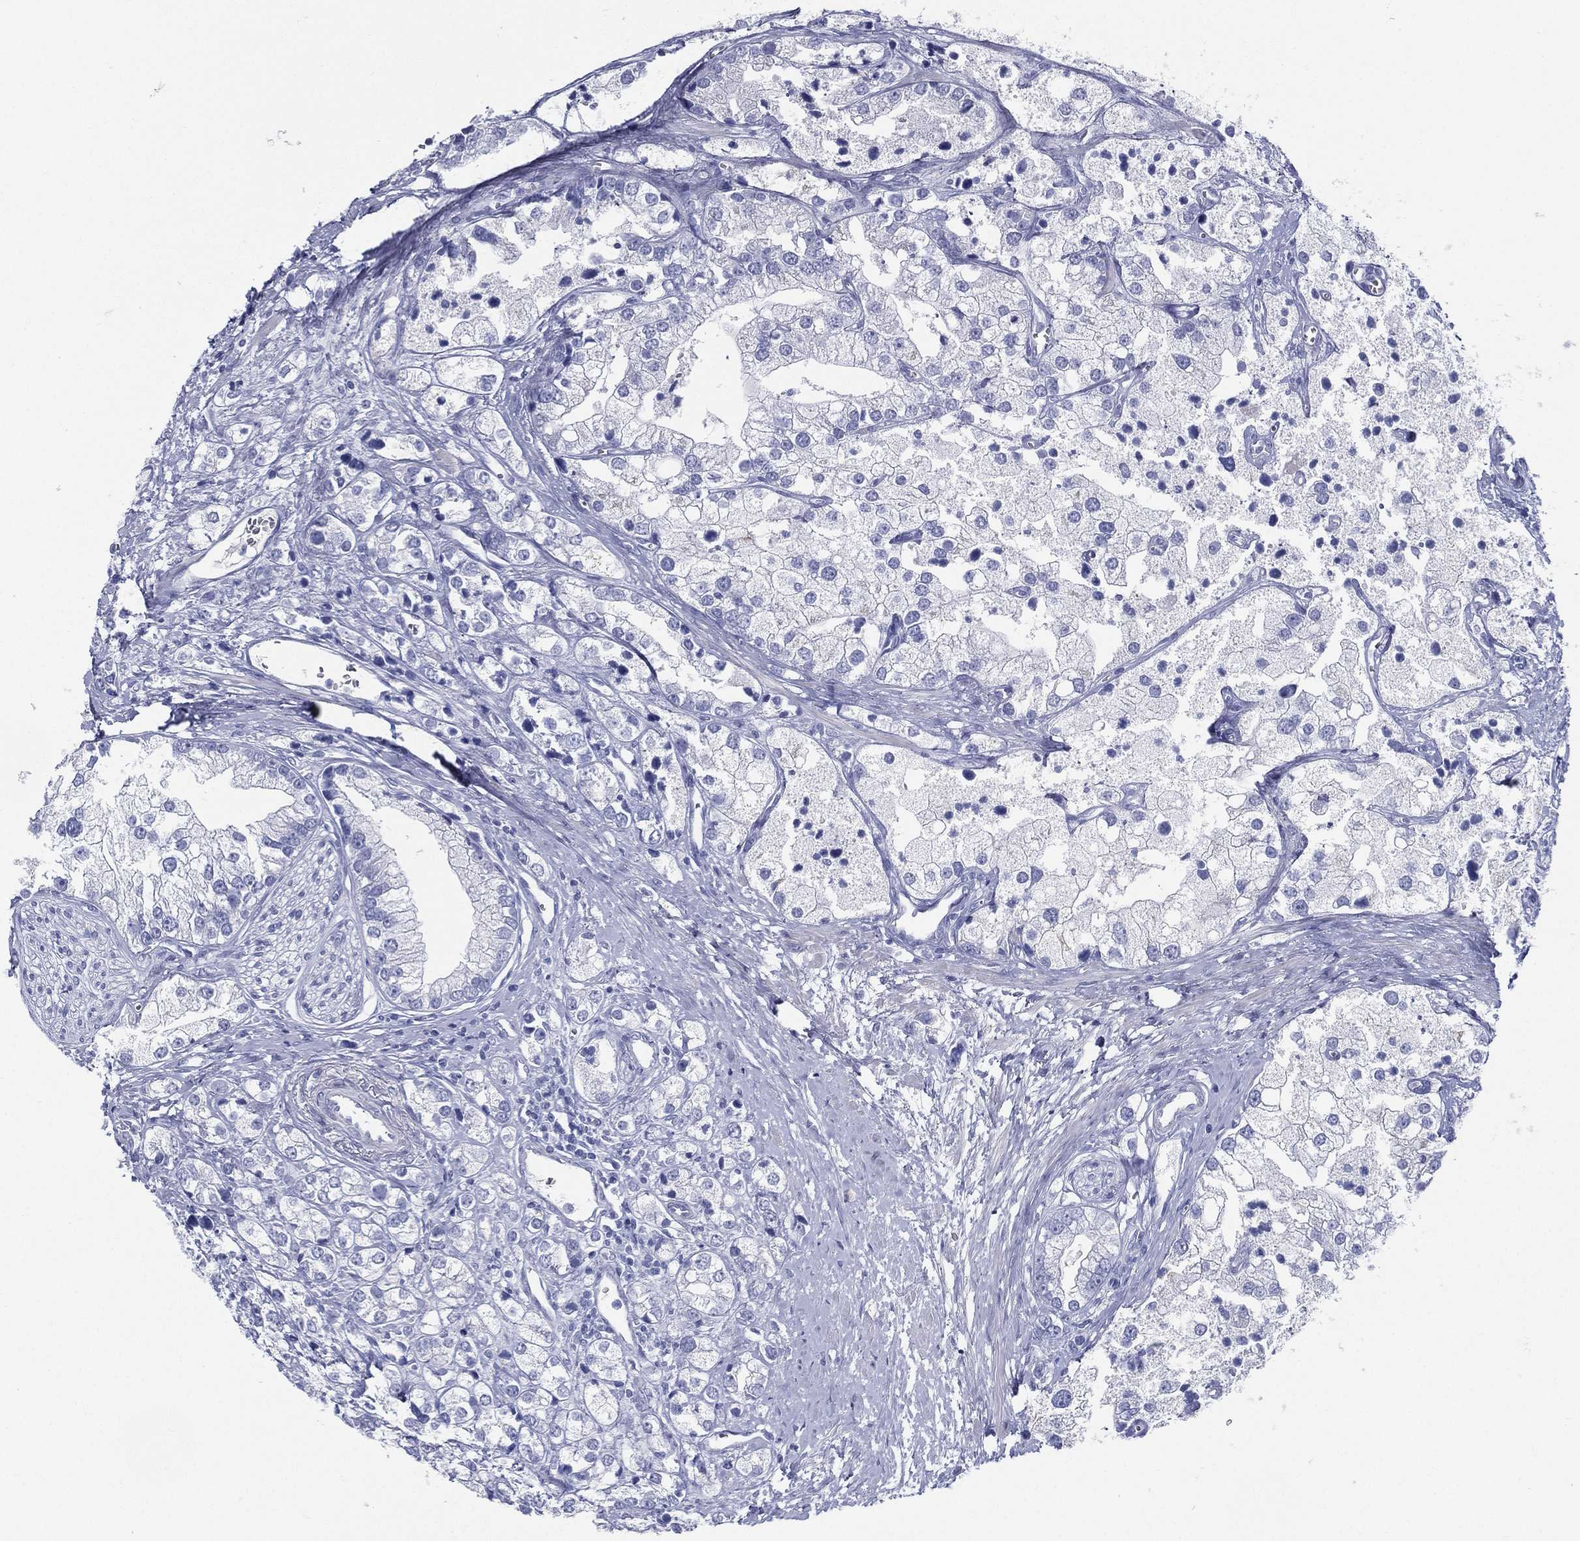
{"staining": {"intensity": "negative", "quantity": "none", "location": "none"}, "tissue": "prostate cancer", "cell_type": "Tumor cells", "image_type": "cancer", "snomed": [{"axis": "morphology", "description": "Adenocarcinoma, NOS"}, {"axis": "topography", "description": "Prostate and seminal vesicle, NOS"}, {"axis": "topography", "description": "Prostate"}], "caption": "High power microscopy photomicrograph of an IHC image of adenocarcinoma (prostate), revealing no significant staining in tumor cells.", "gene": "RSPH4A", "patient": {"sex": "male", "age": 79}}